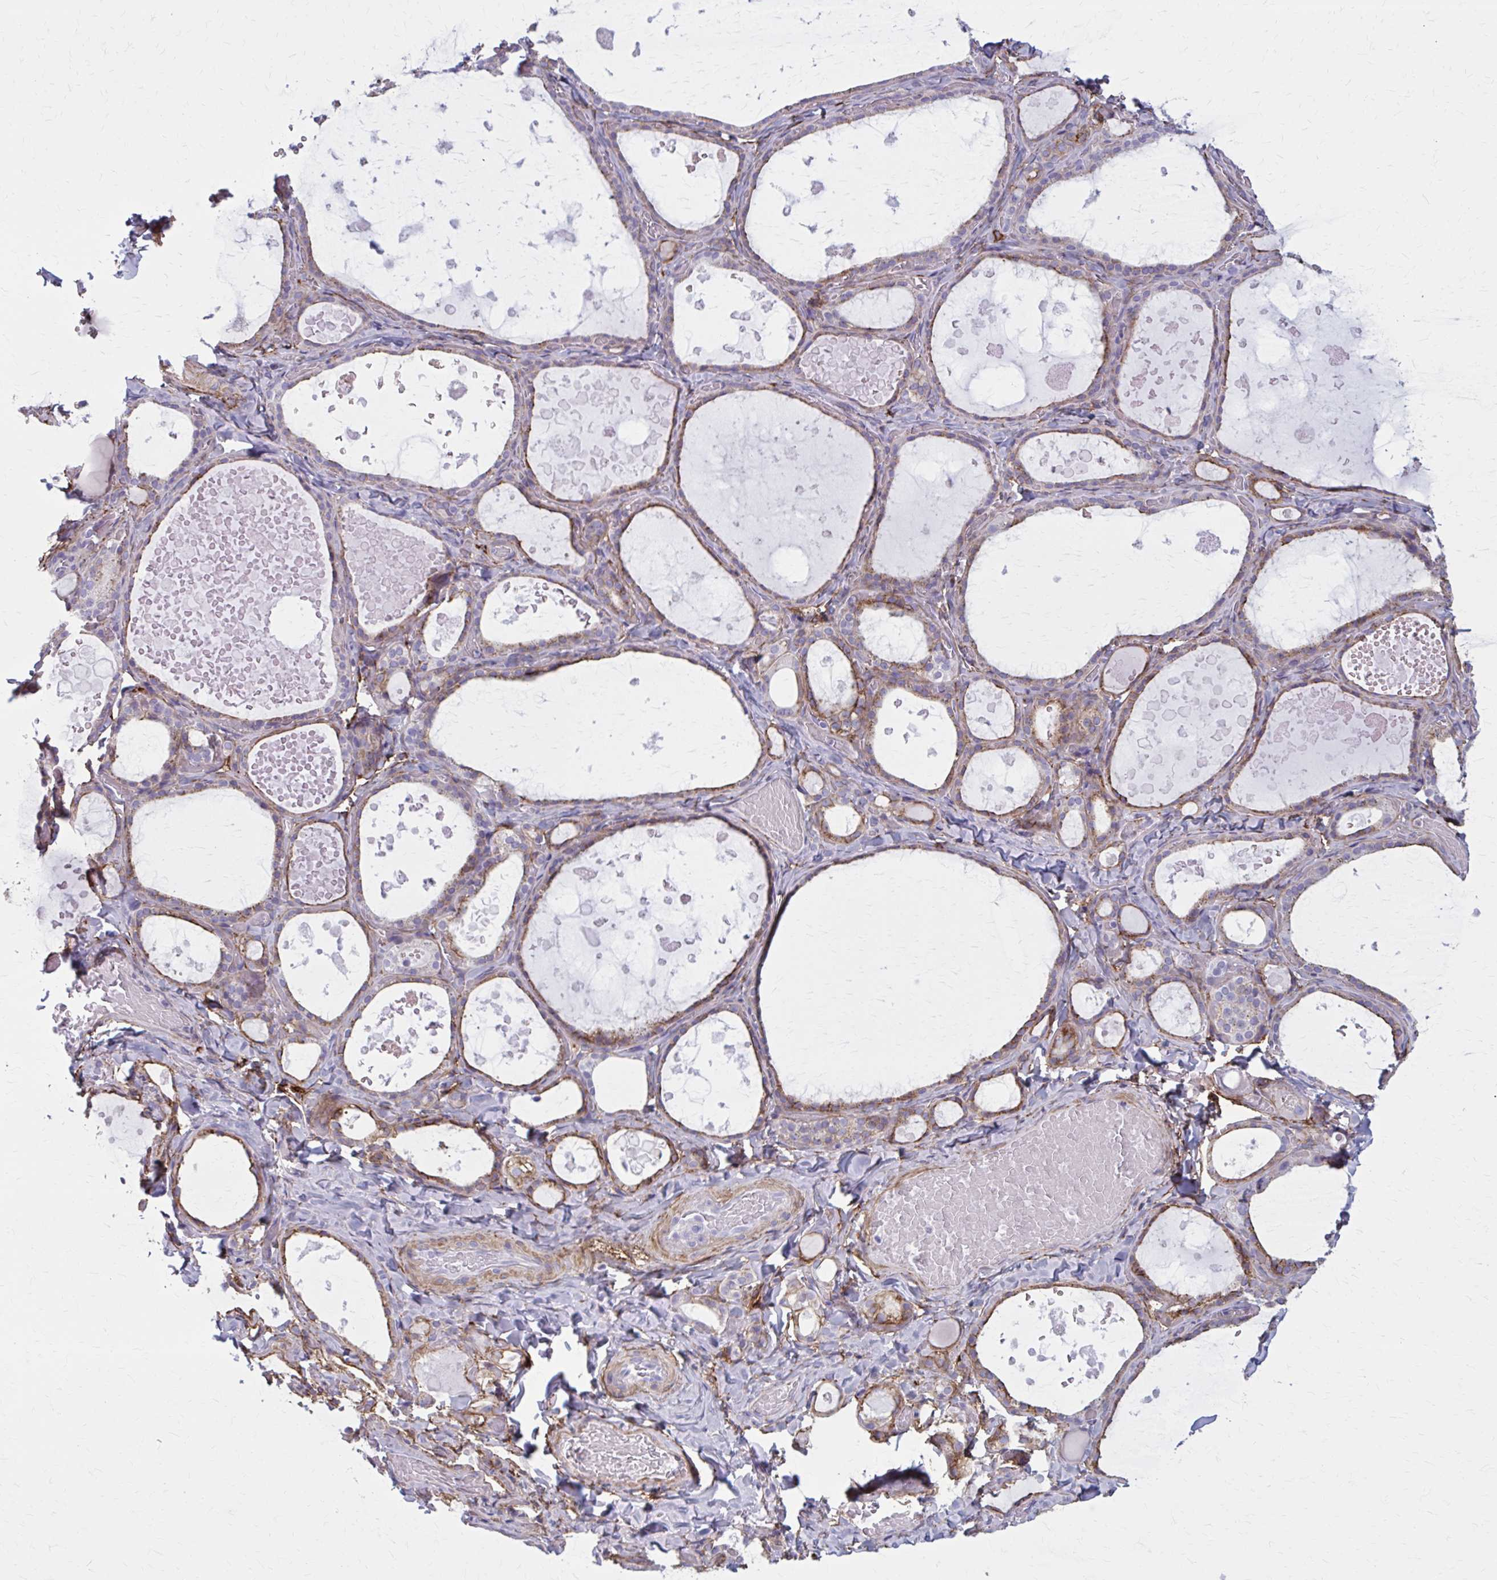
{"staining": {"intensity": "weak", "quantity": "25%-75%", "location": "cytoplasmic/membranous"}, "tissue": "thyroid gland", "cell_type": "Glandular cells", "image_type": "normal", "snomed": [{"axis": "morphology", "description": "Normal tissue, NOS"}, {"axis": "topography", "description": "Thyroid gland"}], "caption": "The immunohistochemical stain shows weak cytoplasmic/membranous positivity in glandular cells of normal thyroid gland.", "gene": "AKAP12", "patient": {"sex": "female", "age": 56}}